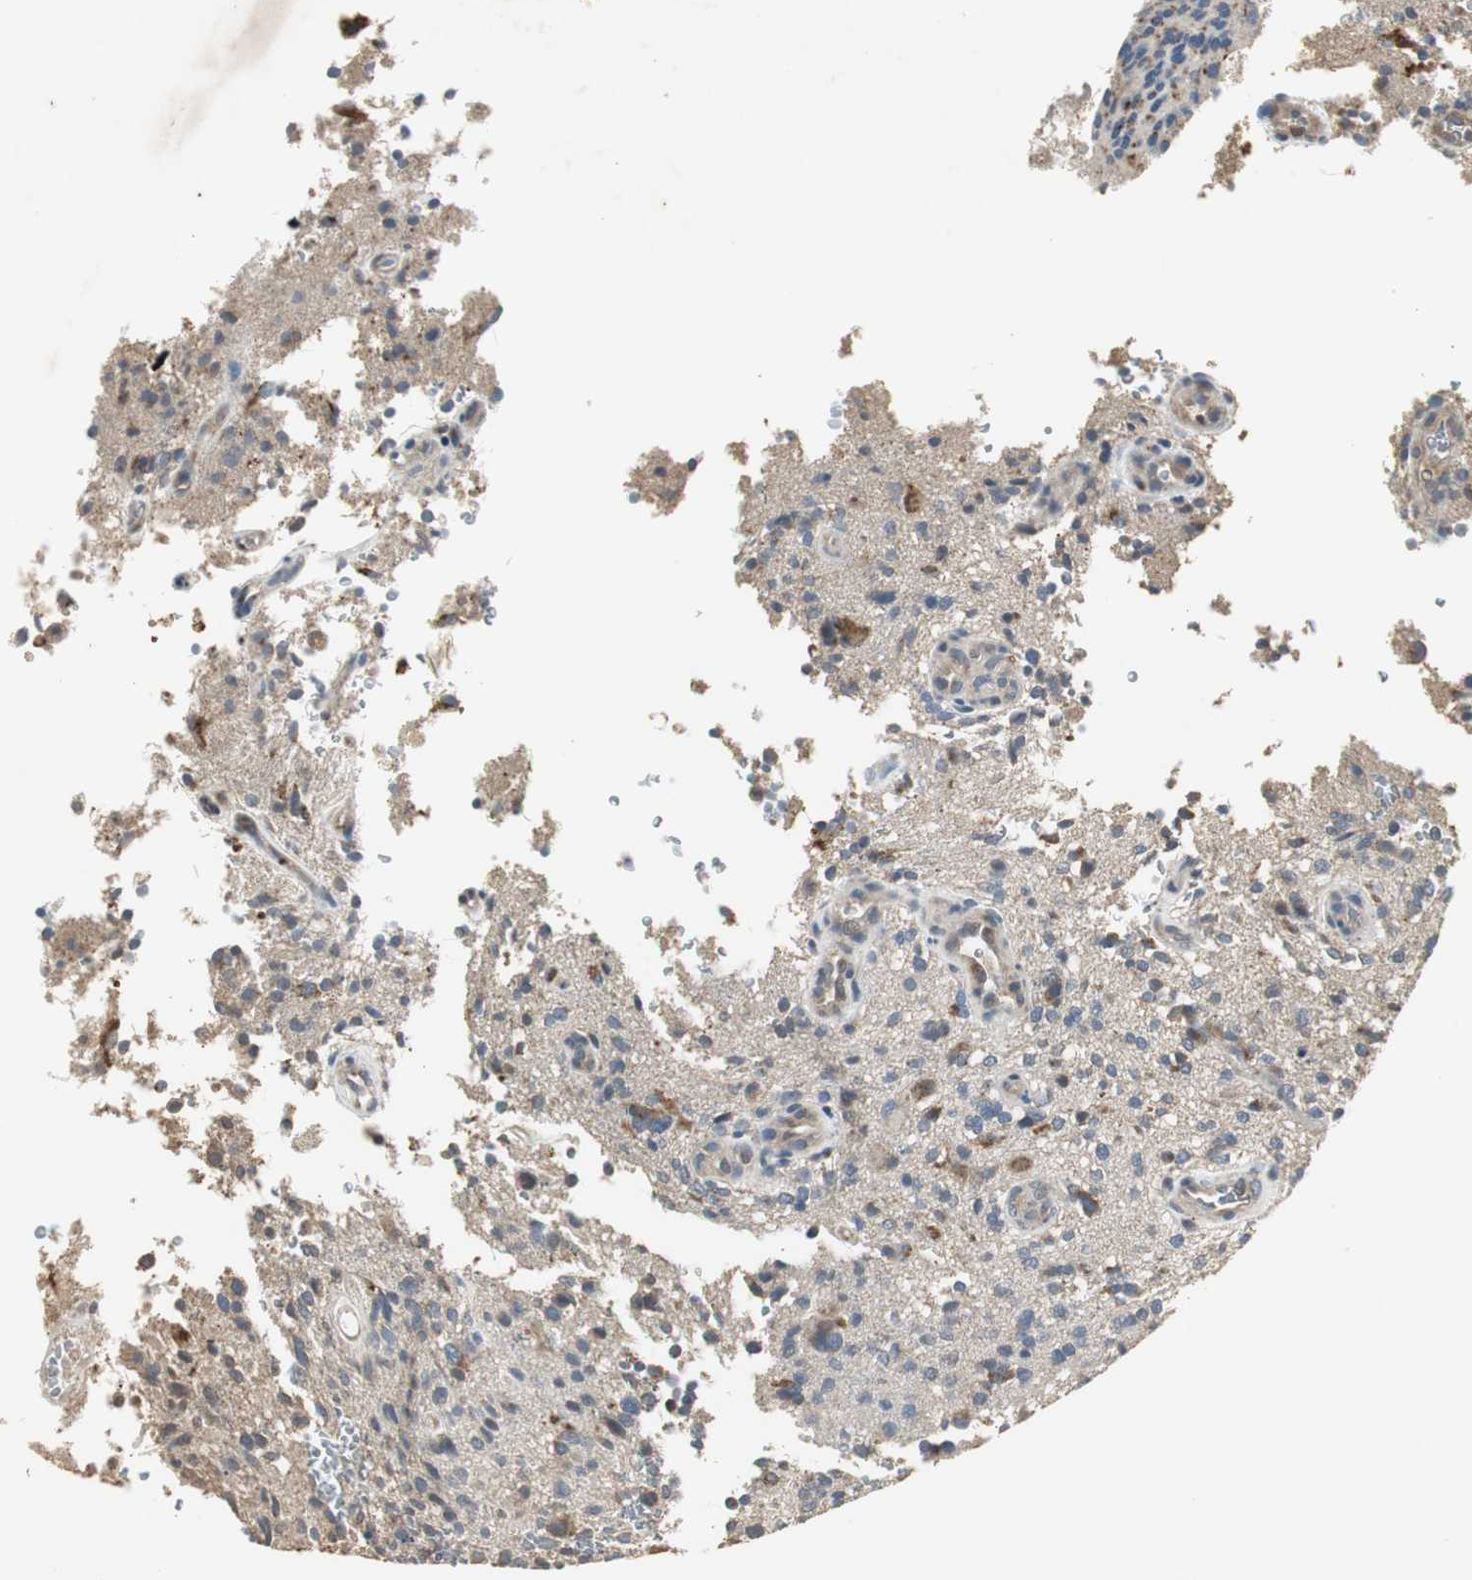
{"staining": {"intensity": "moderate", "quantity": "25%-75%", "location": "cytoplasmic/membranous"}, "tissue": "glioma", "cell_type": "Tumor cells", "image_type": "cancer", "snomed": [{"axis": "morphology", "description": "Normal tissue, NOS"}, {"axis": "morphology", "description": "Glioma, malignant, High grade"}, {"axis": "topography", "description": "Cerebral cortex"}], "caption": "Moderate cytoplasmic/membranous protein staining is seen in approximately 25%-75% of tumor cells in glioma.", "gene": "JTB", "patient": {"sex": "male", "age": 75}}